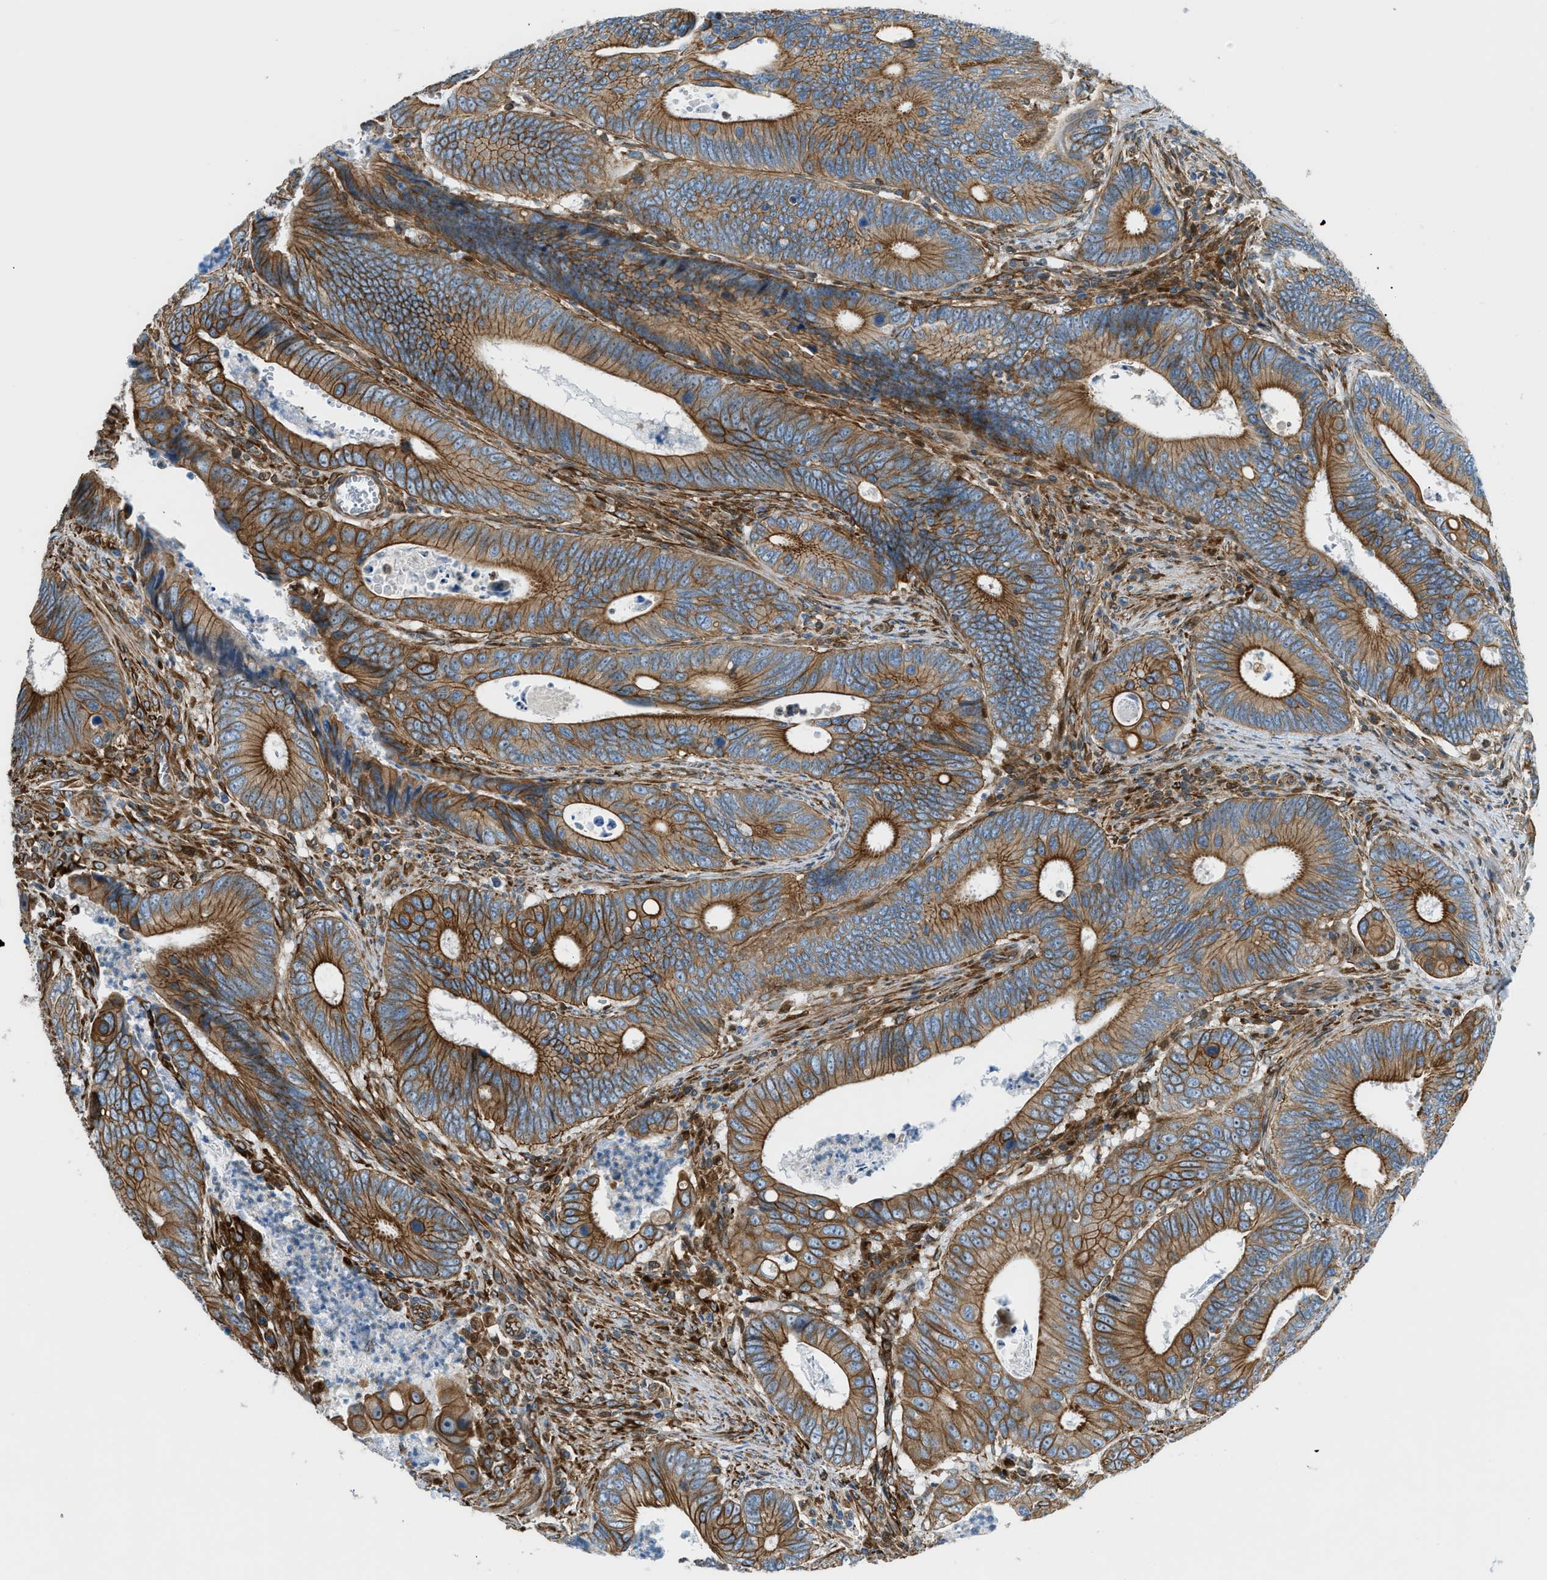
{"staining": {"intensity": "strong", "quantity": ">75%", "location": "cytoplasmic/membranous"}, "tissue": "colorectal cancer", "cell_type": "Tumor cells", "image_type": "cancer", "snomed": [{"axis": "morphology", "description": "Inflammation, NOS"}, {"axis": "morphology", "description": "Adenocarcinoma, NOS"}, {"axis": "topography", "description": "Colon"}], "caption": "Protein expression analysis of colorectal adenocarcinoma displays strong cytoplasmic/membranous expression in about >75% of tumor cells.", "gene": "DMAC1", "patient": {"sex": "male", "age": 72}}